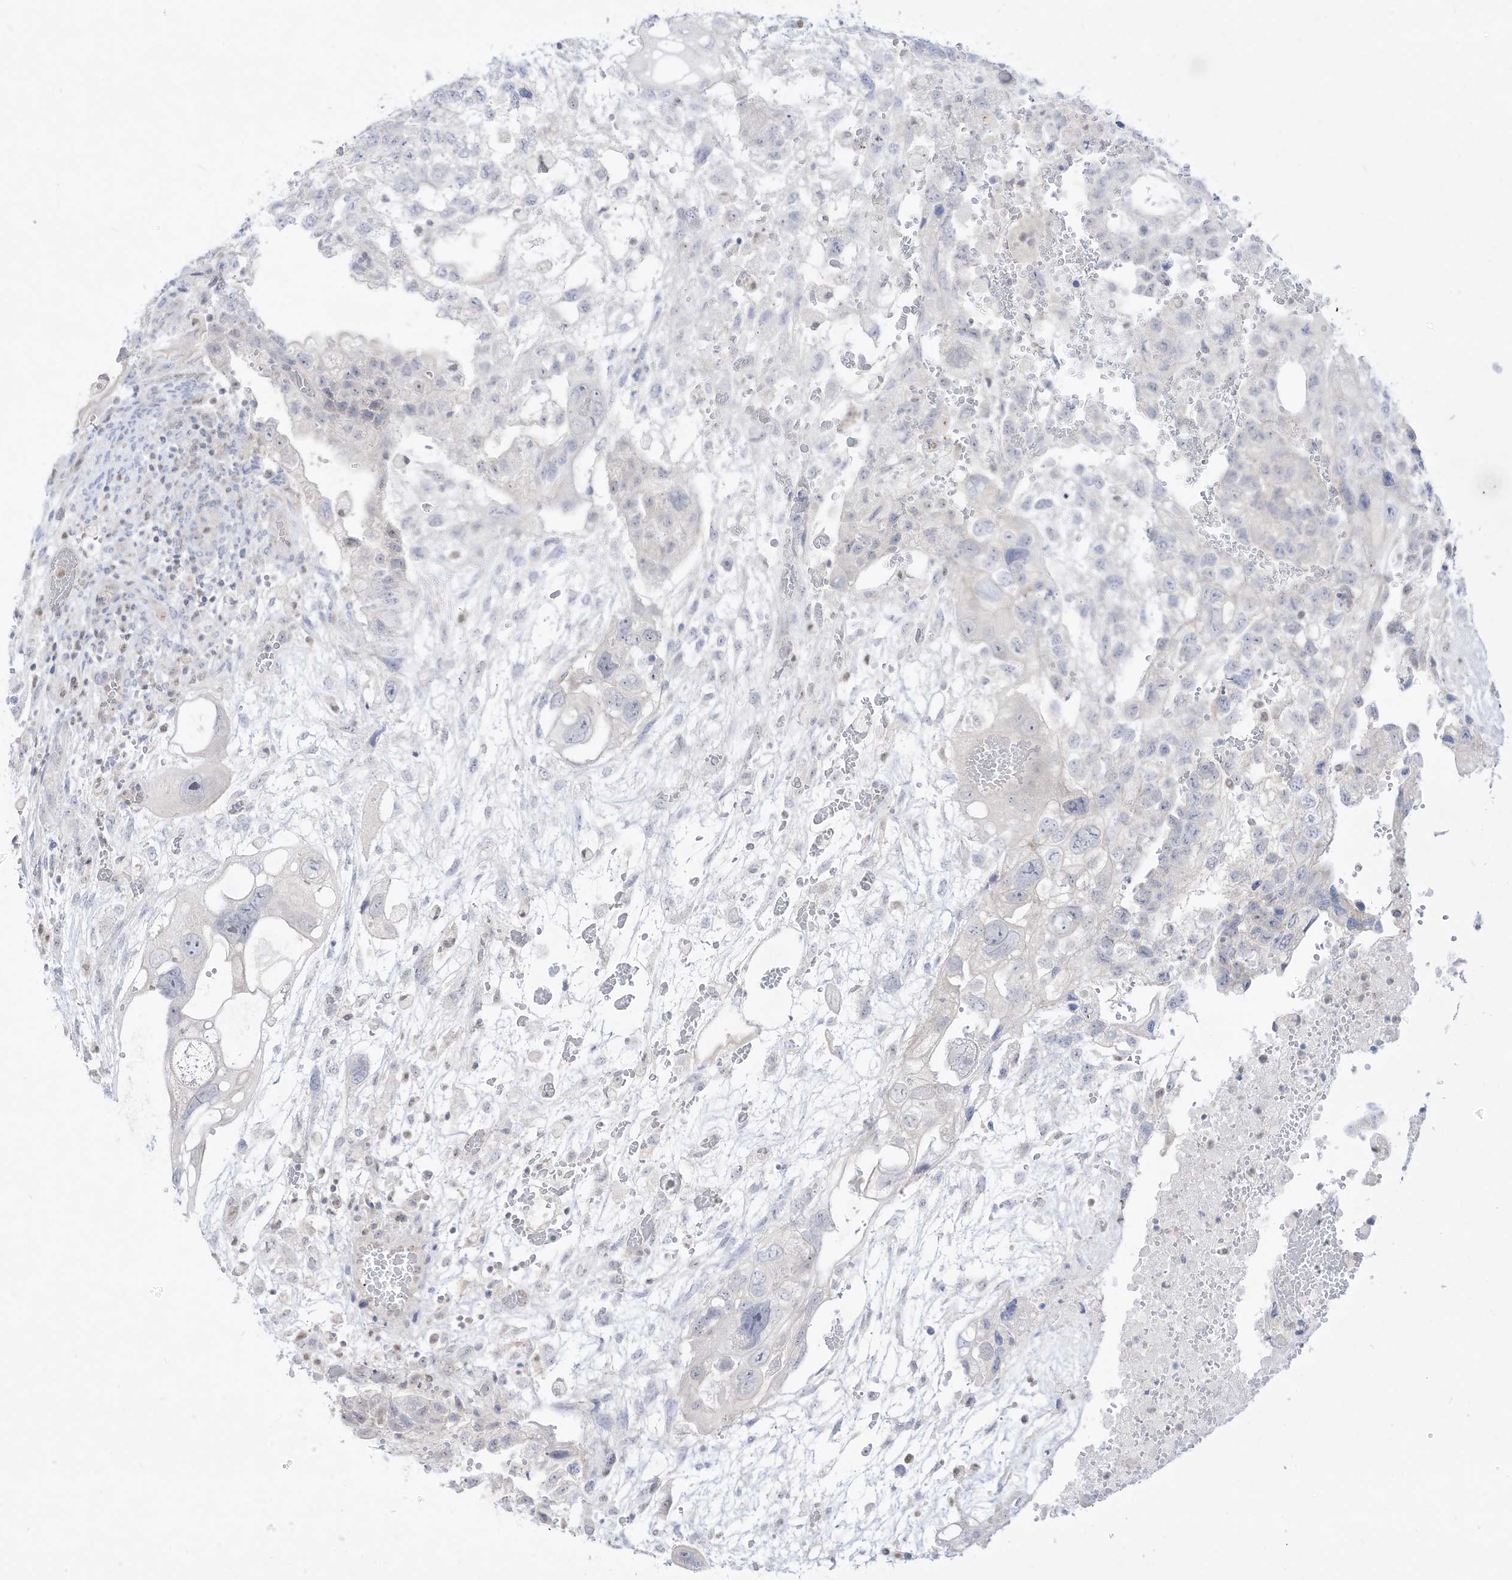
{"staining": {"intensity": "negative", "quantity": "none", "location": "none"}, "tissue": "testis cancer", "cell_type": "Tumor cells", "image_type": "cancer", "snomed": [{"axis": "morphology", "description": "Carcinoma, Embryonal, NOS"}, {"axis": "topography", "description": "Testis"}], "caption": "The histopathology image demonstrates no significant positivity in tumor cells of embryonal carcinoma (testis).", "gene": "DMKN", "patient": {"sex": "male", "age": 36}}